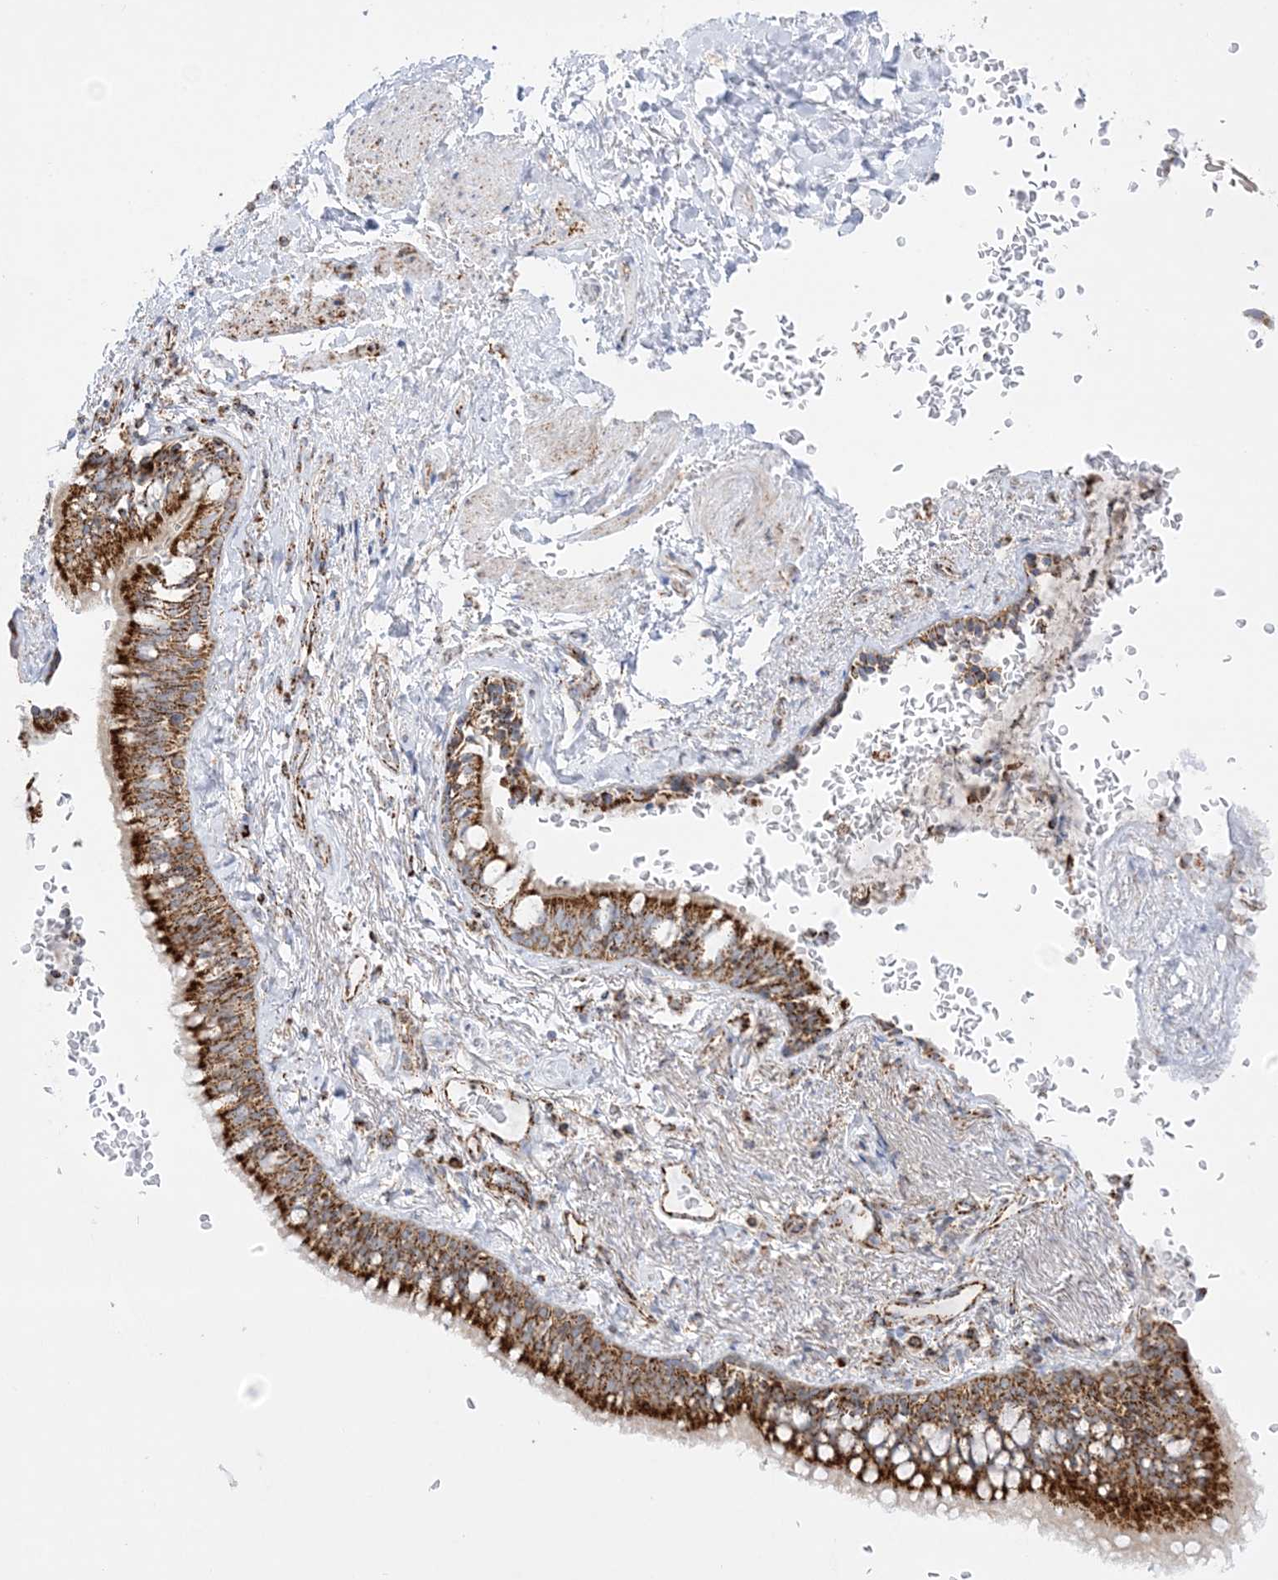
{"staining": {"intensity": "moderate", "quantity": ">75%", "location": "cytoplasmic/membranous"}, "tissue": "bronchus", "cell_type": "Respiratory epithelial cells", "image_type": "normal", "snomed": [{"axis": "morphology", "description": "Normal tissue, NOS"}, {"axis": "topography", "description": "Cartilage tissue"}, {"axis": "topography", "description": "Bronchus"}], "caption": "Immunohistochemistry (IHC) image of benign bronchus stained for a protein (brown), which shows medium levels of moderate cytoplasmic/membranous expression in about >75% of respiratory epithelial cells.", "gene": "MRPS36", "patient": {"sex": "female", "age": 36}}